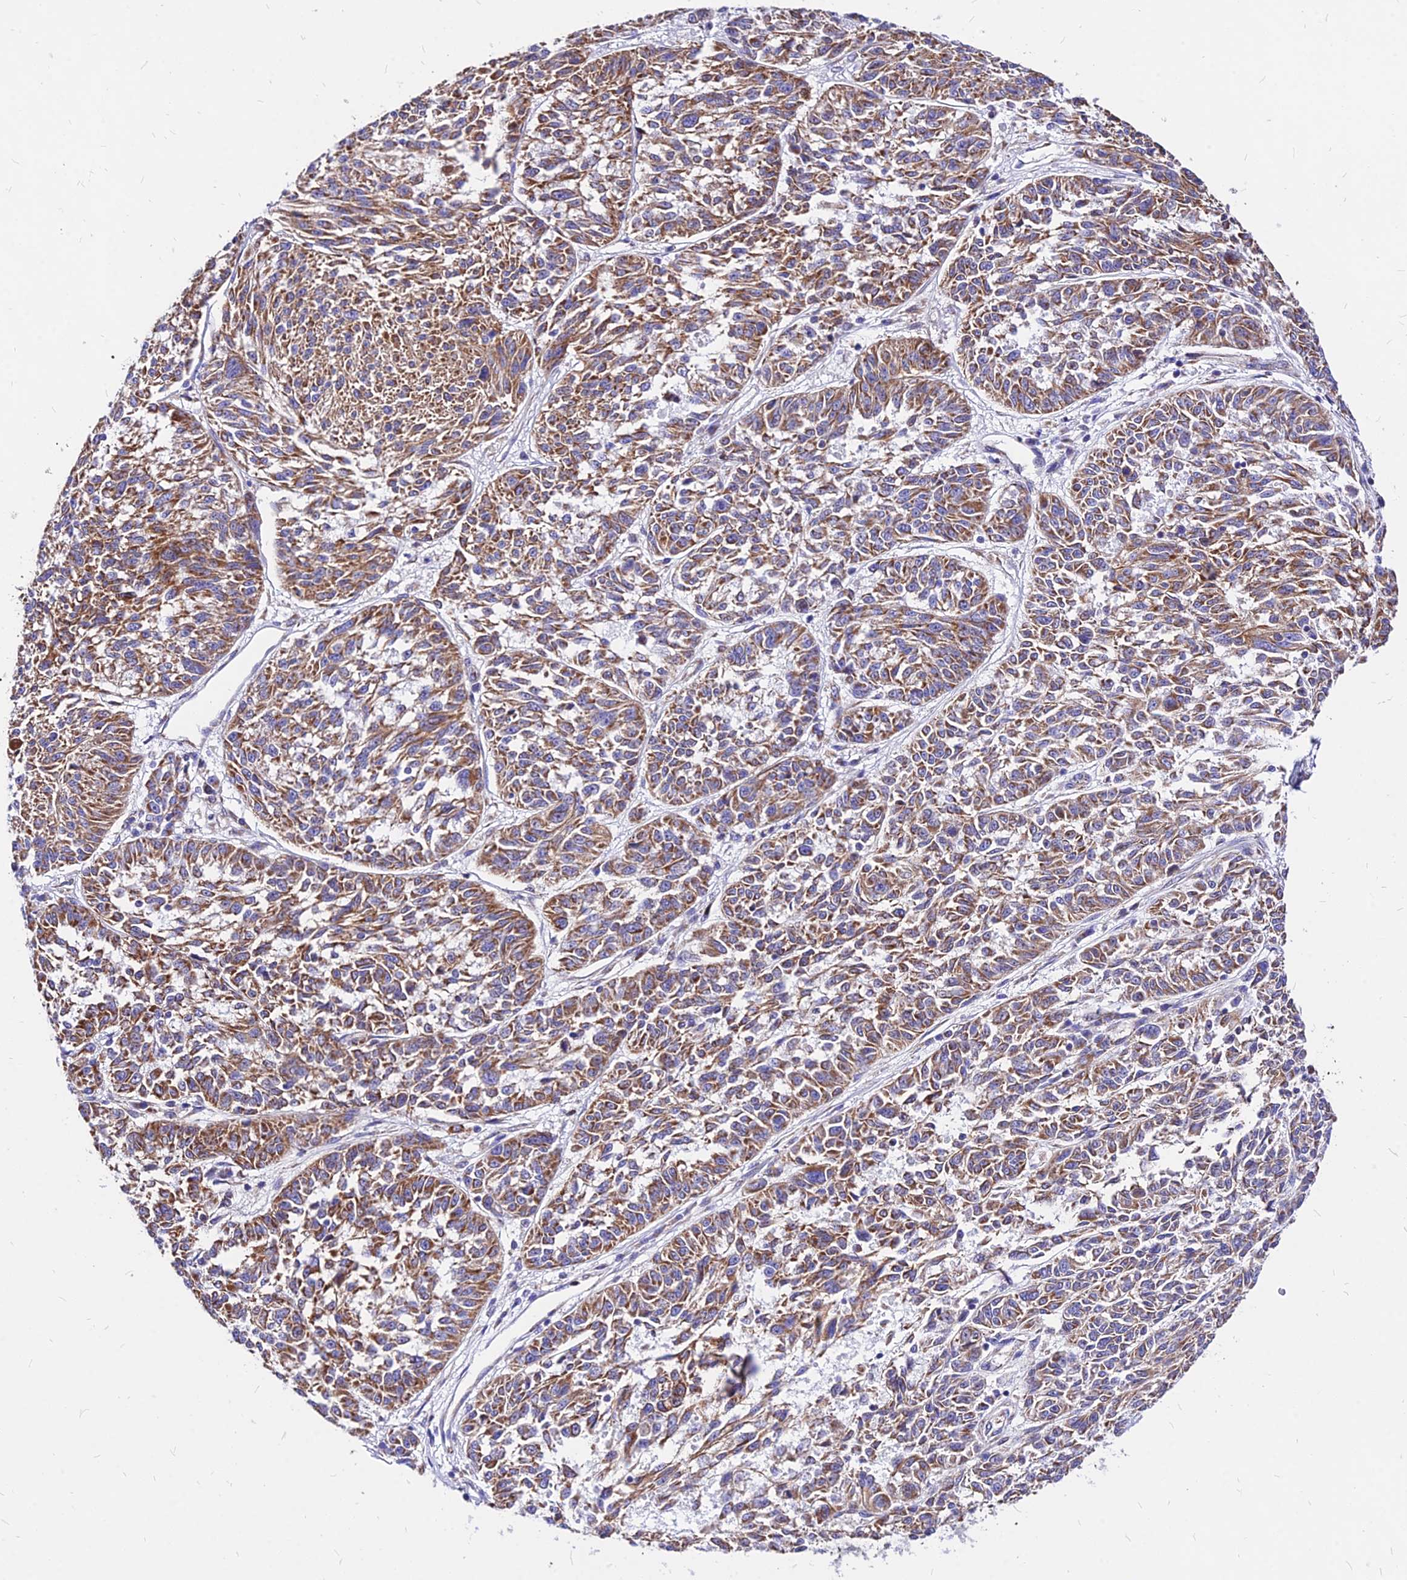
{"staining": {"intensity": "moderate", "quantity": ">75%", "location": "cytoplasmic/membranous"}, "tissue": "melanoma", "cell_type": "Tumor cells", "image_type": "cancer", "snomed": [{"axis": "morphology", "description": "Malignant melanoma, NOS"}, {"axis": "topography", "description": "Skin"}], "caption": "Melanoma stained with a protein marker exhibits moderate staining in tumor cells.", "gene": "MRPL3", "patient": {"sex": "male", "age": 53}}